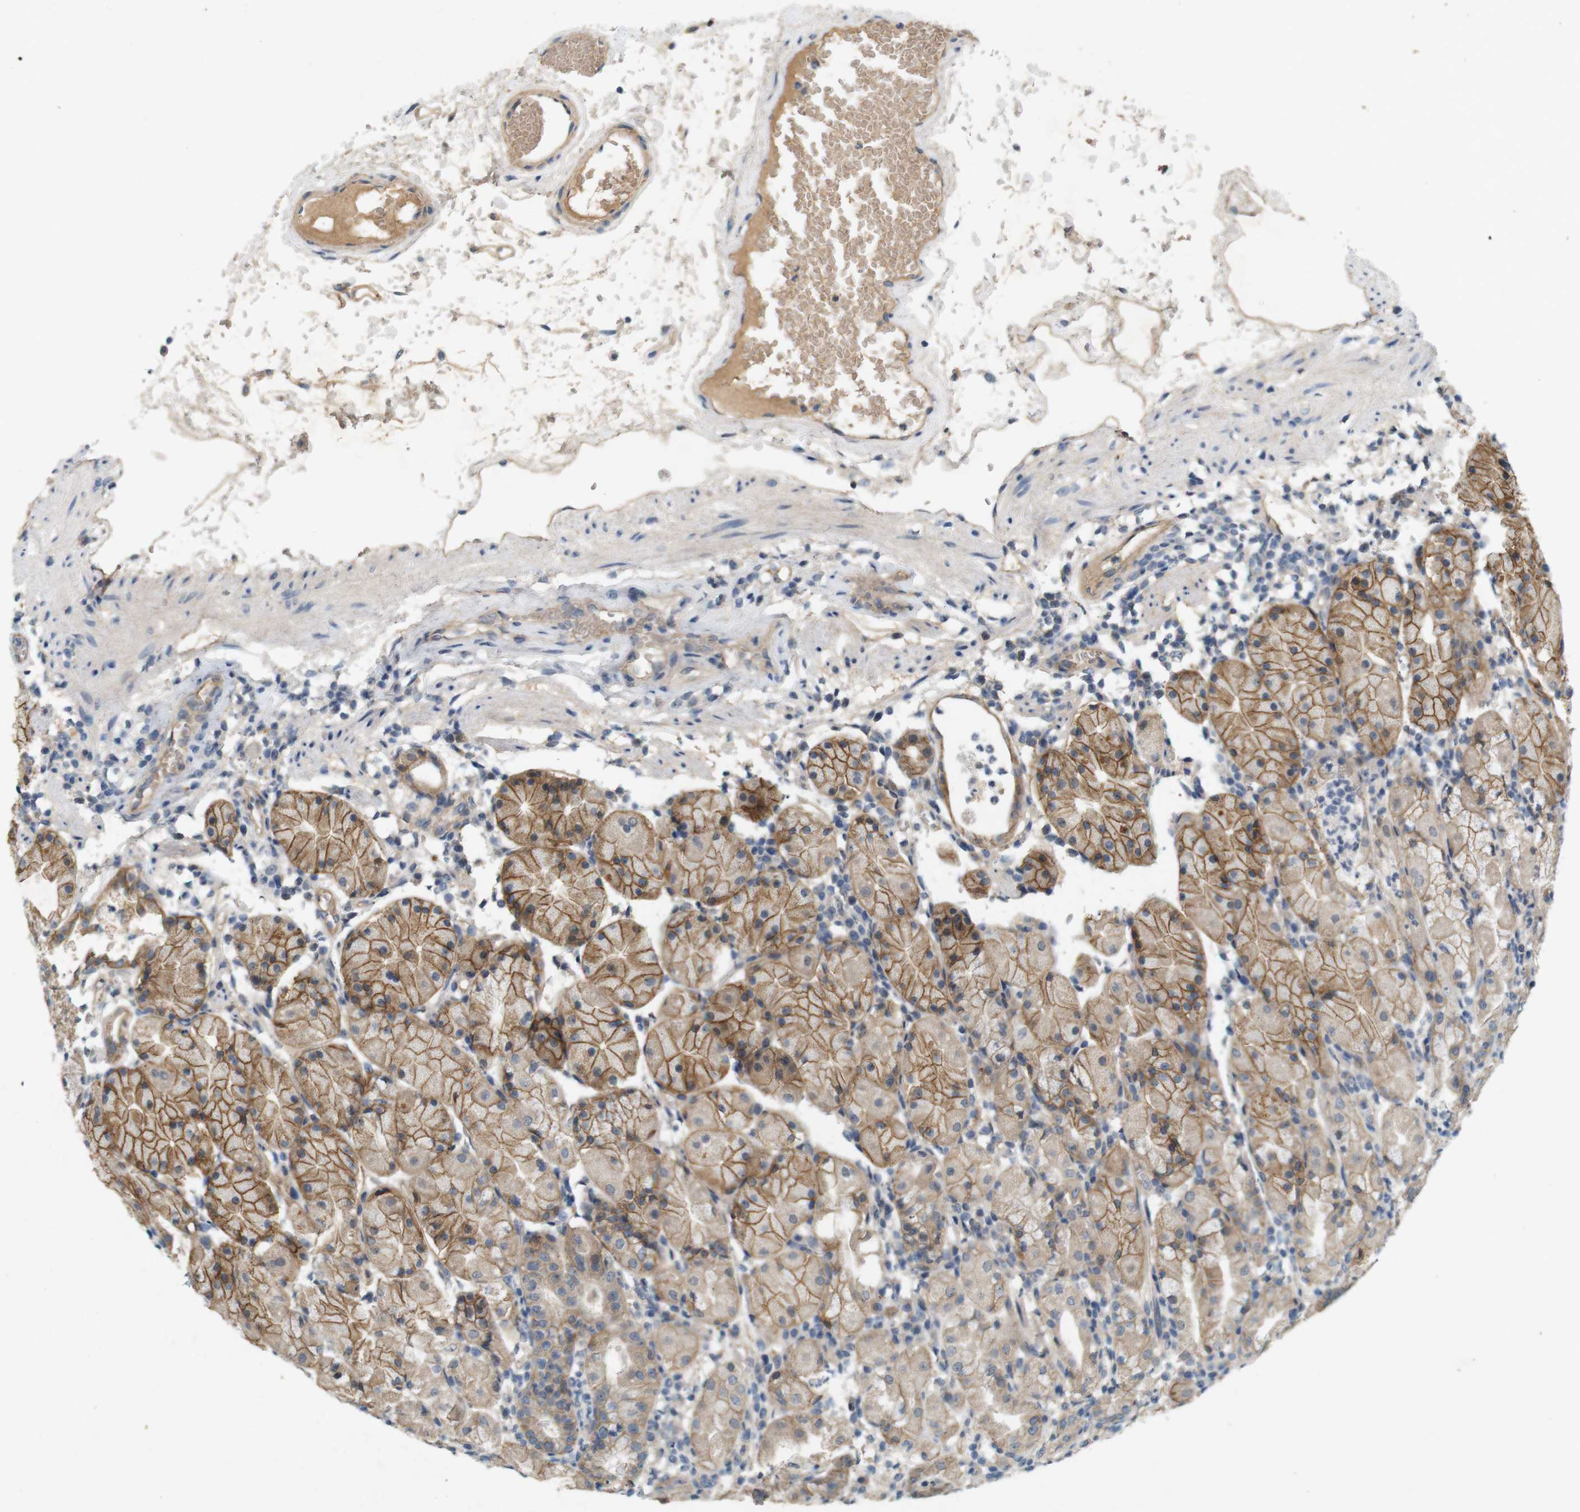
{"staining": {"intensity": "moderate", "quantity": ">75%", "location": "cytoplasmic/membranous"}, "tissue": "stomach", "cell_type": "Glandular cells", "image_type": "normal", "snomed": [{"axis": "morphology", "description": "Normal tissue, NOS"}, {"axis": "topography", "description": "Stomach"}, {"axis": "topography", "description": "Stomach, lower"}], "caption": "IHC of benign stomach reveals medium levels of moderate cytoplasmic/membranous positivity in about >75% of glandular cells.", "gene": "PVR", "patient": {"sex": "female", "age": 75}}